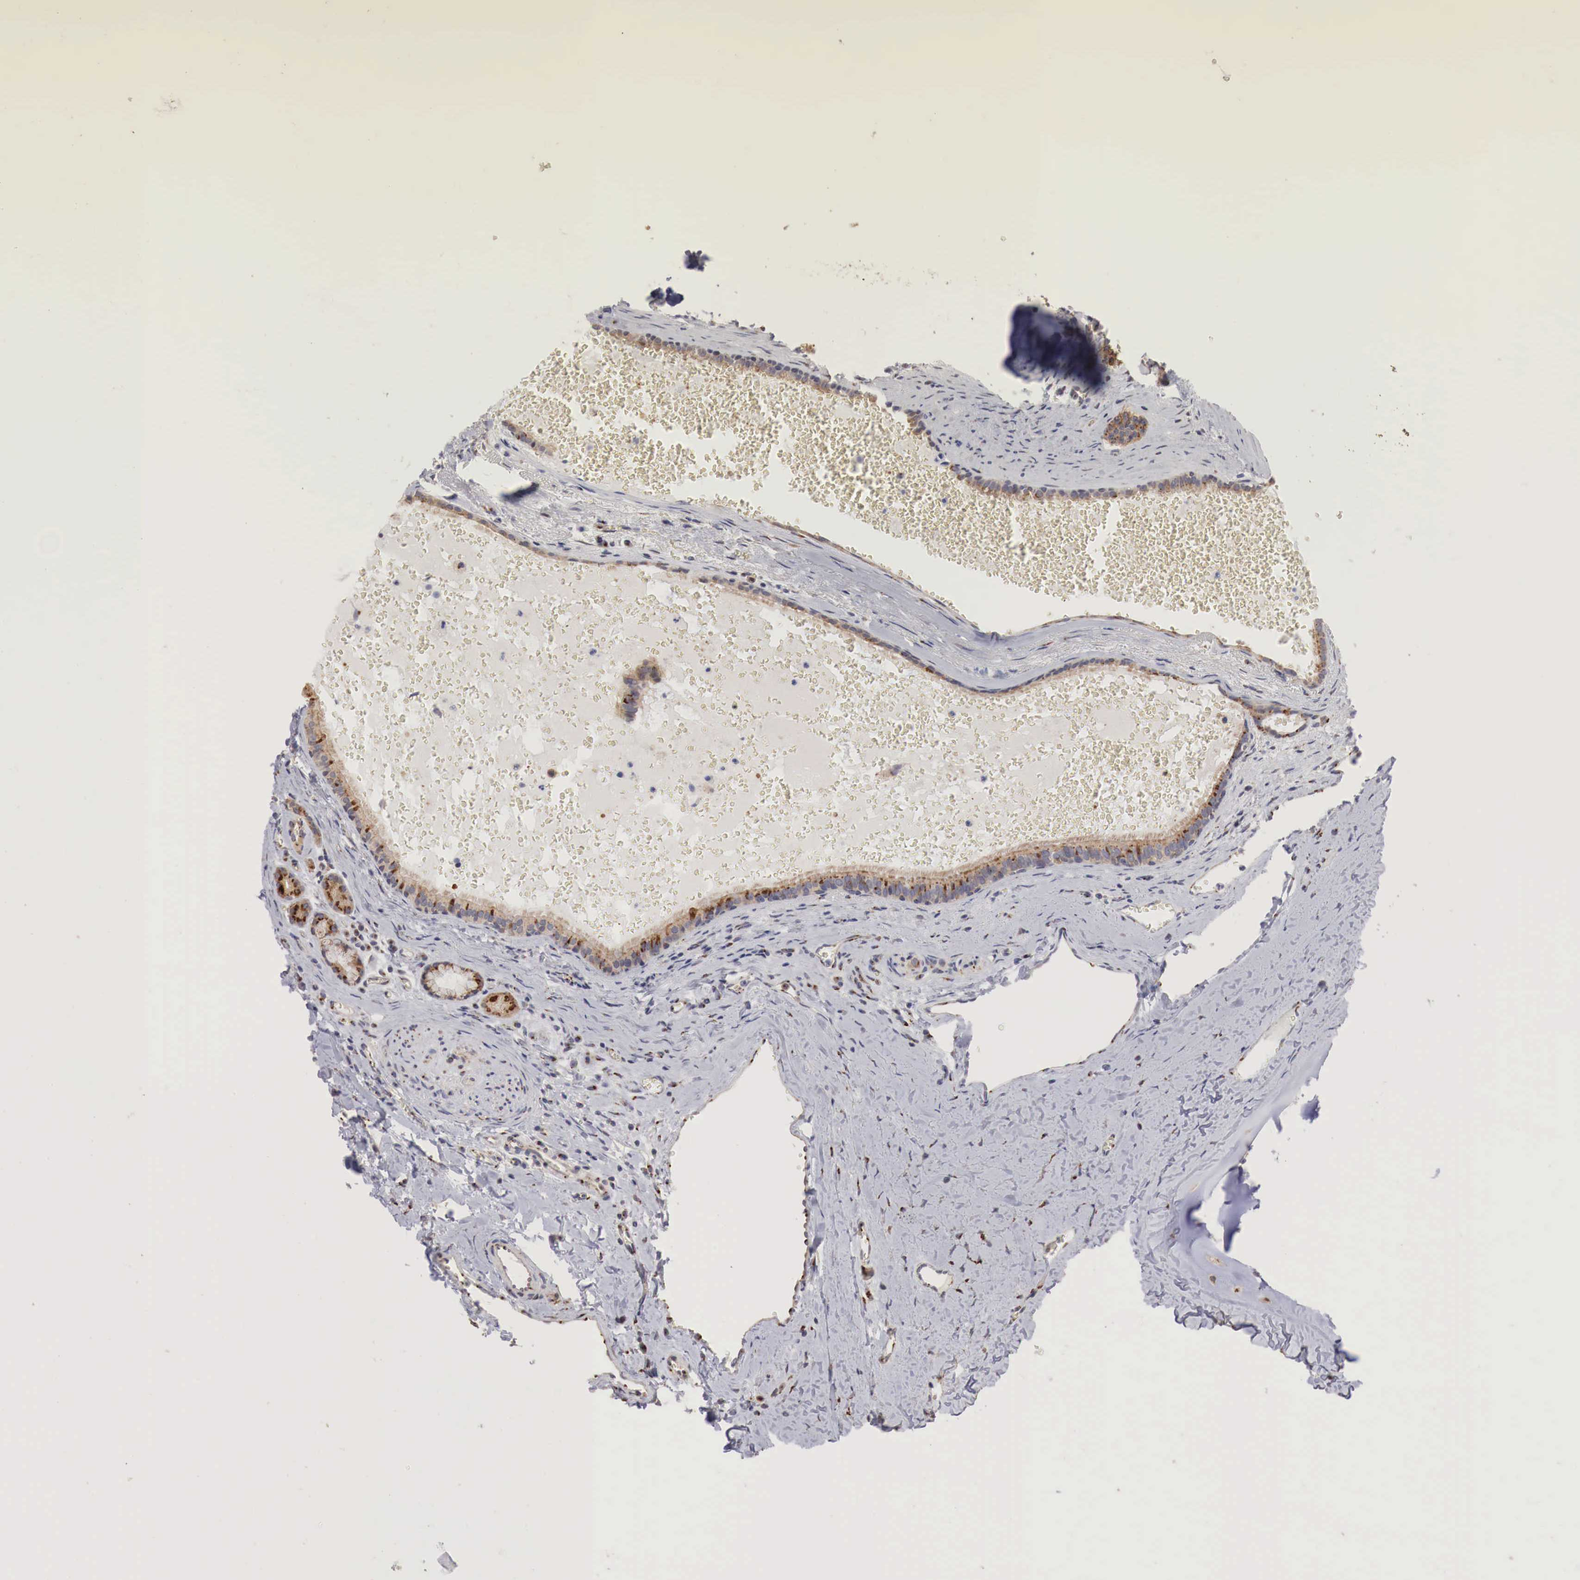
{"staining": {"intensity": "moderate", "quantity": ">75%", "location": "cytoplasmic/membranous"}, "tissue": "carcinoid", "cell_type": "Tumor cells", "image_type": "cancer", "snomed": [{"axis": "morphology", "description": "Carcinoid, malignant, NOS"}, {"axis": "topography", "description": "Bronchus"}], "caption": "Immunohistochemistry photomicrograph of neoplastic tissue: human carcinoid stained using IHC exhibits medium levels of moderate protein expression localized specifically in the cytoplasmic/membranous of tumor cells, appearing as a cytoplasmic/membranous brown color.", "gene": "SYAP1", "patient": {"sex": "male", "age": 55}}